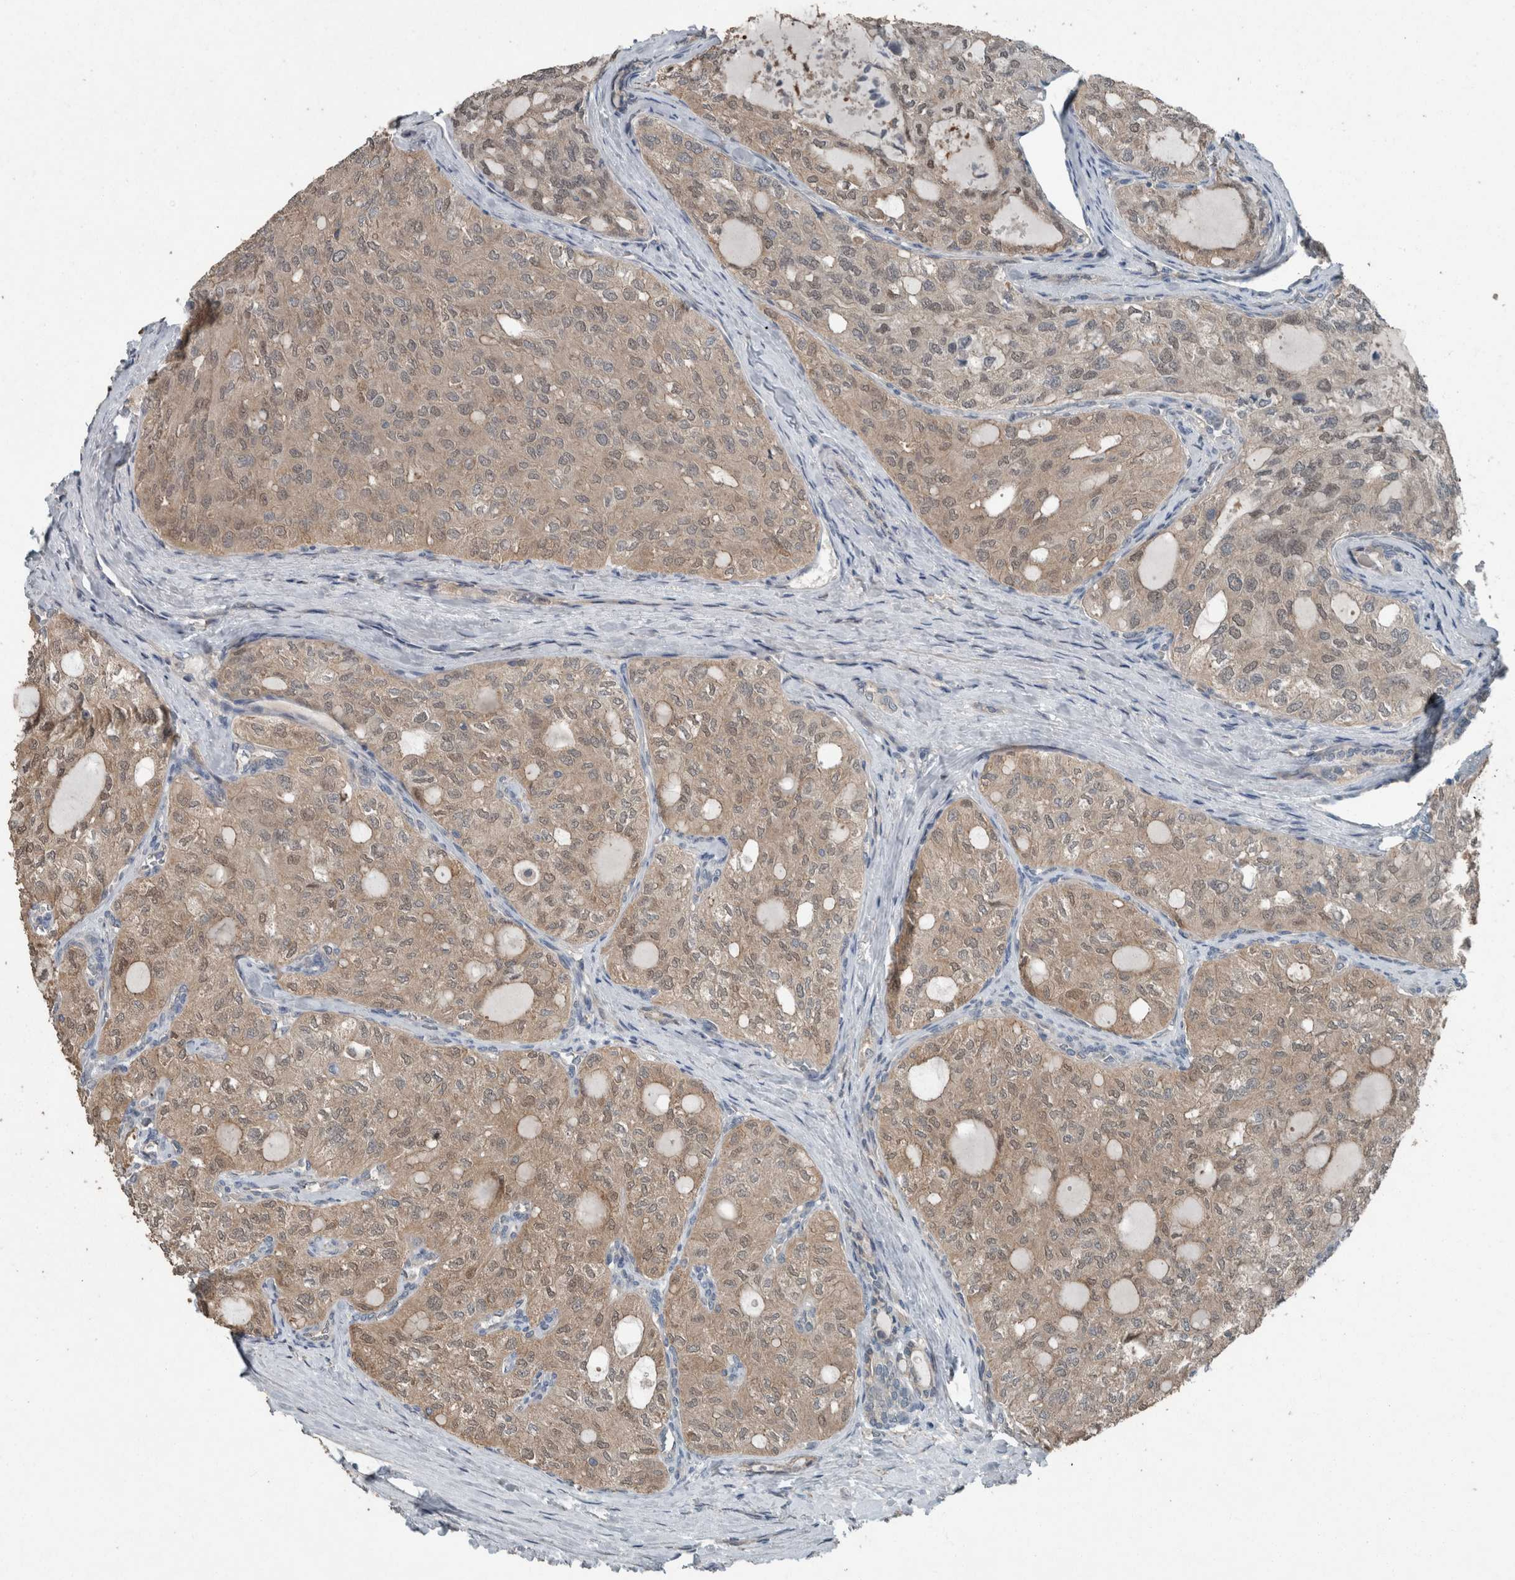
{"staining": {"intensity": "weak", "quantity": ">75%", "location": "cytoplasmic/membranous,nuclear"}, "tissue": "thyroid cancer", "cell_type": "Tumor cells", "image_type": "cancer", "snomed": [{"axis": "morphology", "description": "Follicular adenoma carcinoma, NOS"}, {"axis": "topography", "description": "Thyroid gland"}], "caption": "The immunohistochemical stain highlights weak cytoplasmic/membranous and nuclear positivity in tumor cells of thyroid cancer (follicular adenoma carcinoma) tissue.", "gene": "KNTC1", "patient": {"sex": "male", "age": 75}}